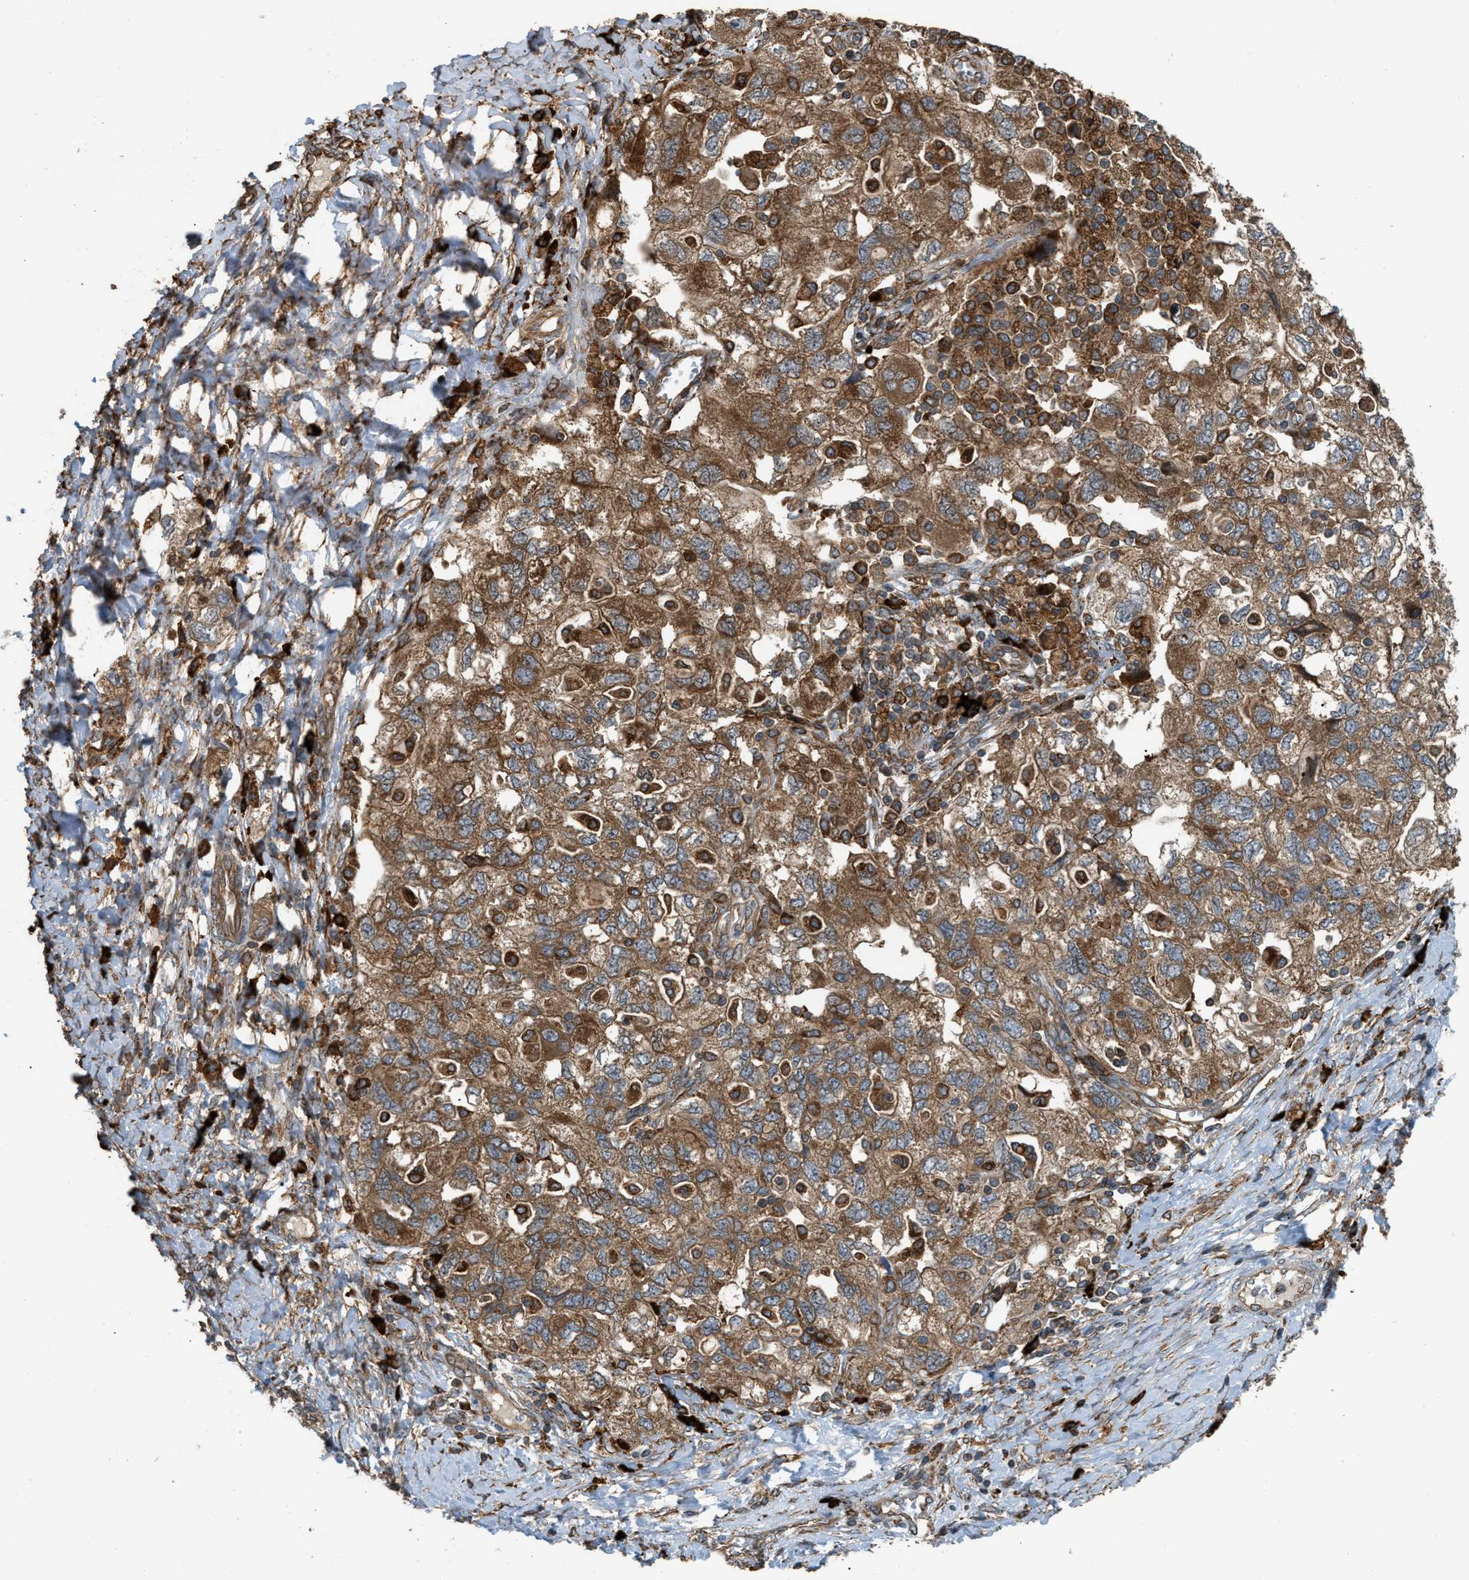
{"staining": {"intensity": "moderate", "quantity": ">75%", "location": "cytoplasmic/membranous"}, "tissue": "ovarian cancer", "cell_type": "Tumor cells", "image_type": "cancer", "snomed": [{"axis": "morphology", "description": "Carcinoma, NOS"}, {"axis": "morphology", "description": "Cystadenocarcinoma, serous, NOS"}, {"axis": "topography", "description": "Ovary"}], "caption": "Carcinoma (ovarian) stained with DAB (3,3'-diaminobenzidine) immunohistochemistry exhibits medium levels of moderate cytoplasmic/membranous expression in about >75% of tumor cells.", "gene": "BAIAP2L1", "patient": {"sex": "female", "age": 69}}